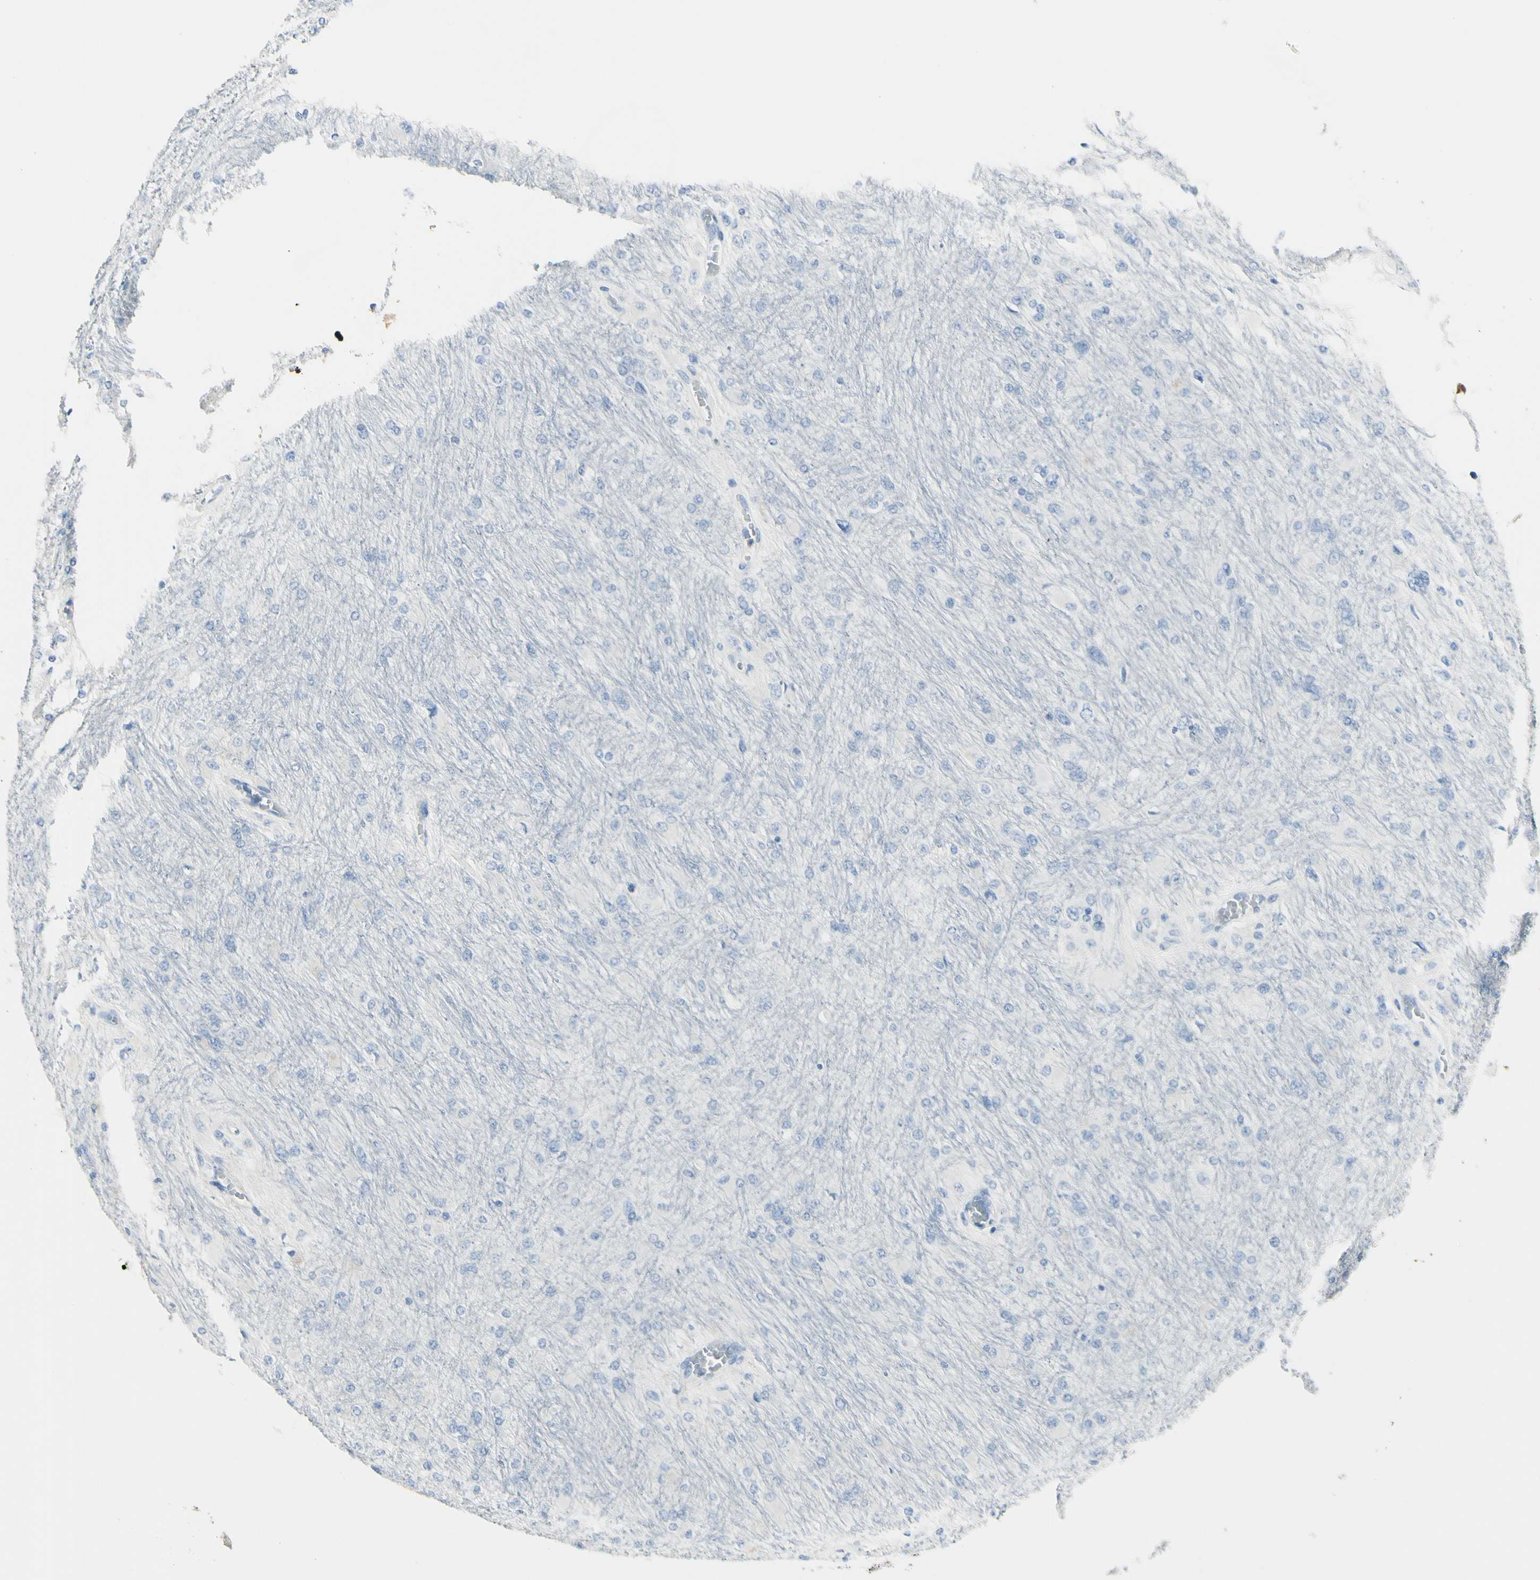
{"staining": {"intensity": "negative", "quantity": "none", "location": "none"}, "tissue": "glioma", "cell_type": "Tumor cells", "image_type": "cancer", "snomed": [{"axis": "morphology", "description": "Glioma, malignant, High grade"}, {"axis": "topography", "description": "Cerebral cortex"}], "caption": "Protein analysis of malignant glioma (high-grade) reveals no significant expression in tumor cells. The staining was performed using DAB (3,3'-diaminobenzidine) to visualize the protein expression in brown, while the nuclei were stained in blue with hematoxylin (Magnification: 20x).", "gene": "ZNF557", "patient": {"sex": "female", "age": 36}}